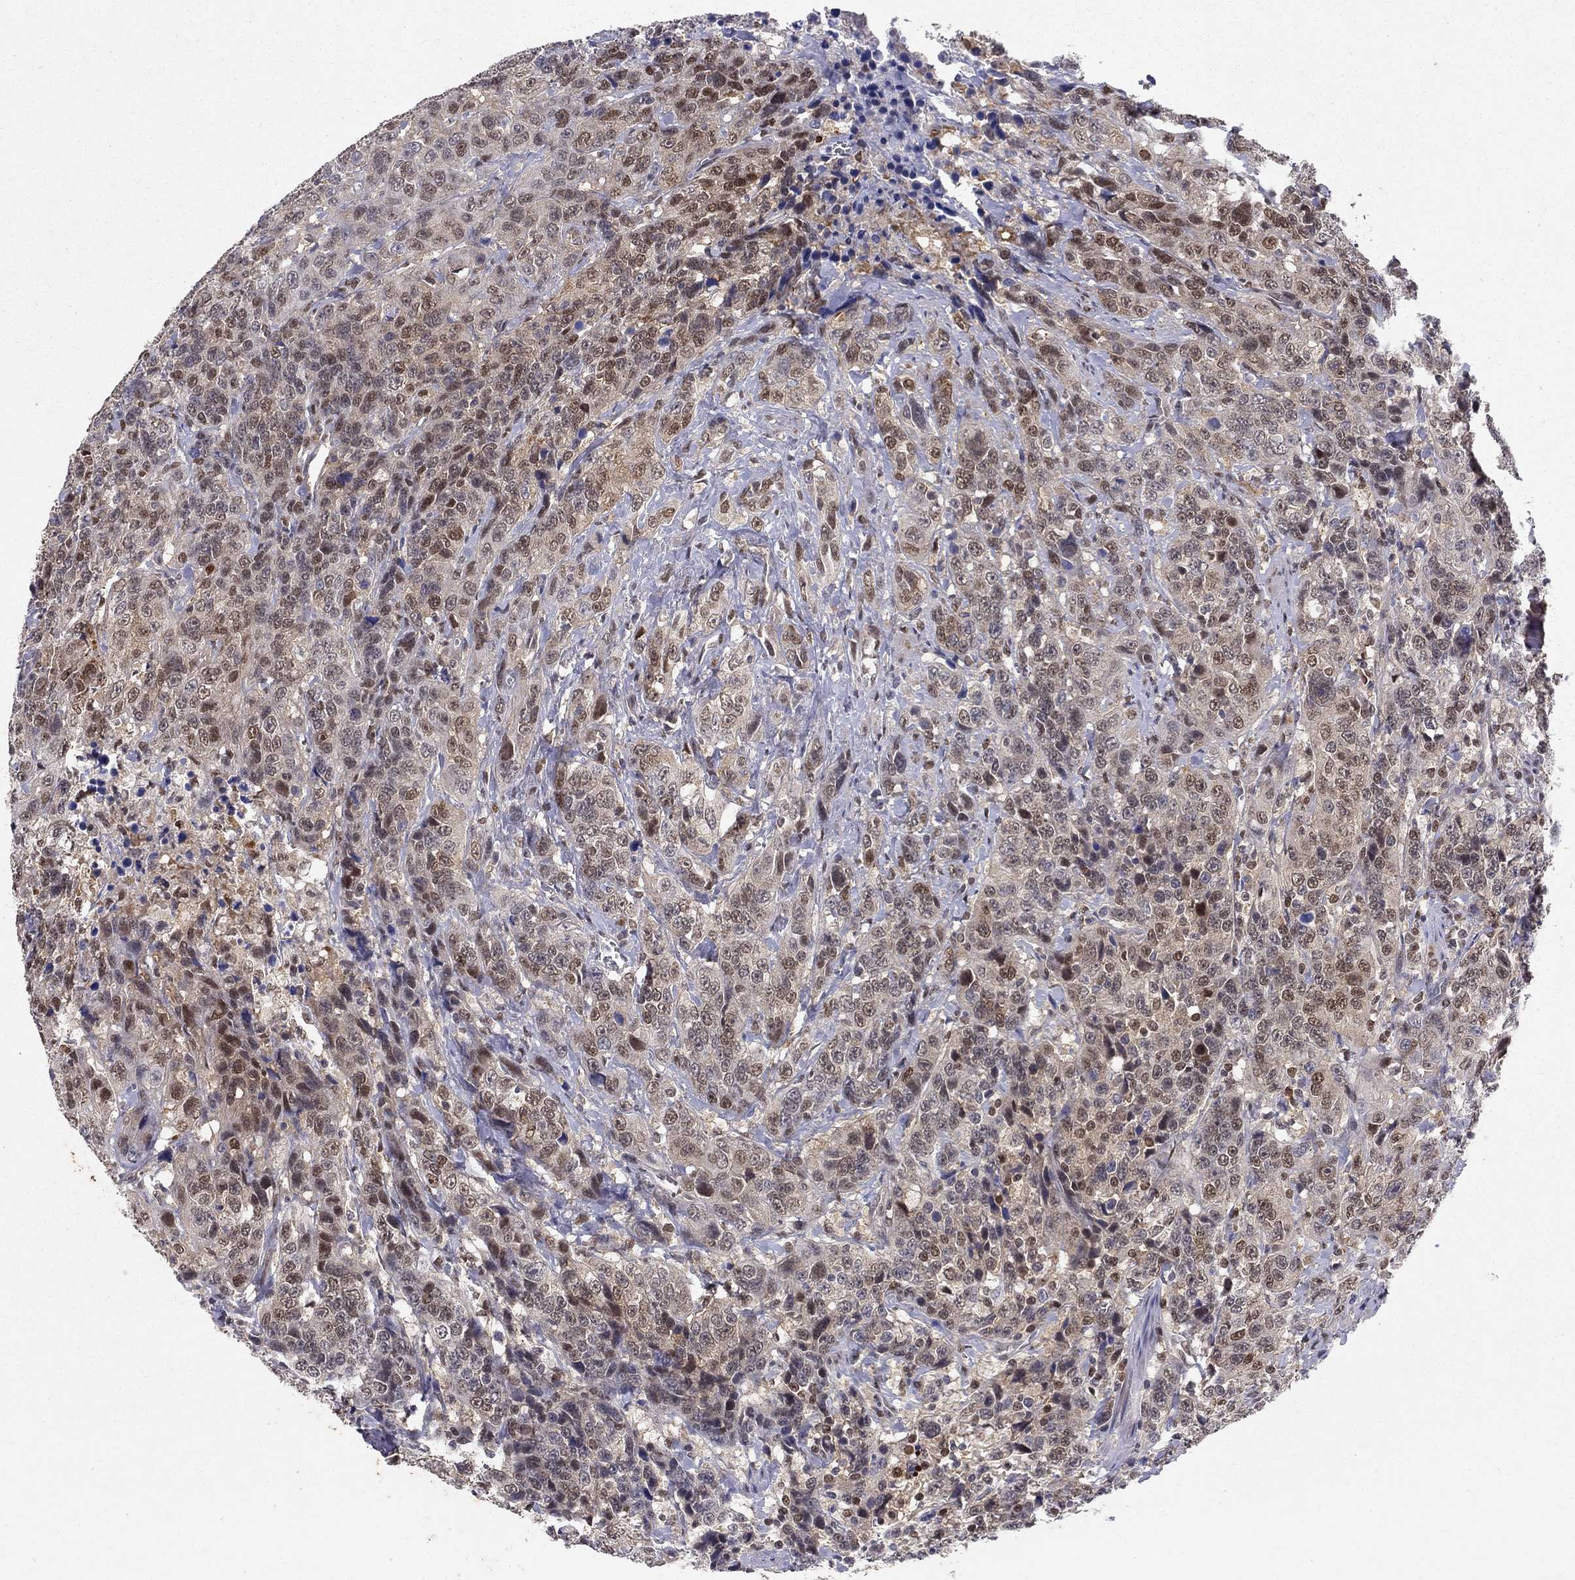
{"staining": {"intensity": "strong", "quantity": "25%-75%", "location": "nuclear"}, "tissue": "urothelial cancer", "cell_type": "Tumor cells", "image_type": "cancer", "snomed": [{"axis": "morphology", "description": "Urothelial carcinoma, NOS"}, {"axis": "morphology", "description": "Urothelial carcinoma, High grade"}, {"axis": "topography", "description": "Urinary bladder"}], "caption": "About 25%-75% of tumor cells in human urothelial cancer reveal strong nuclear protein expression as visualized by brown immunohistochemical staining.", "gene": "CRTC1", "patient": {"sex": "female", "age": 73}}